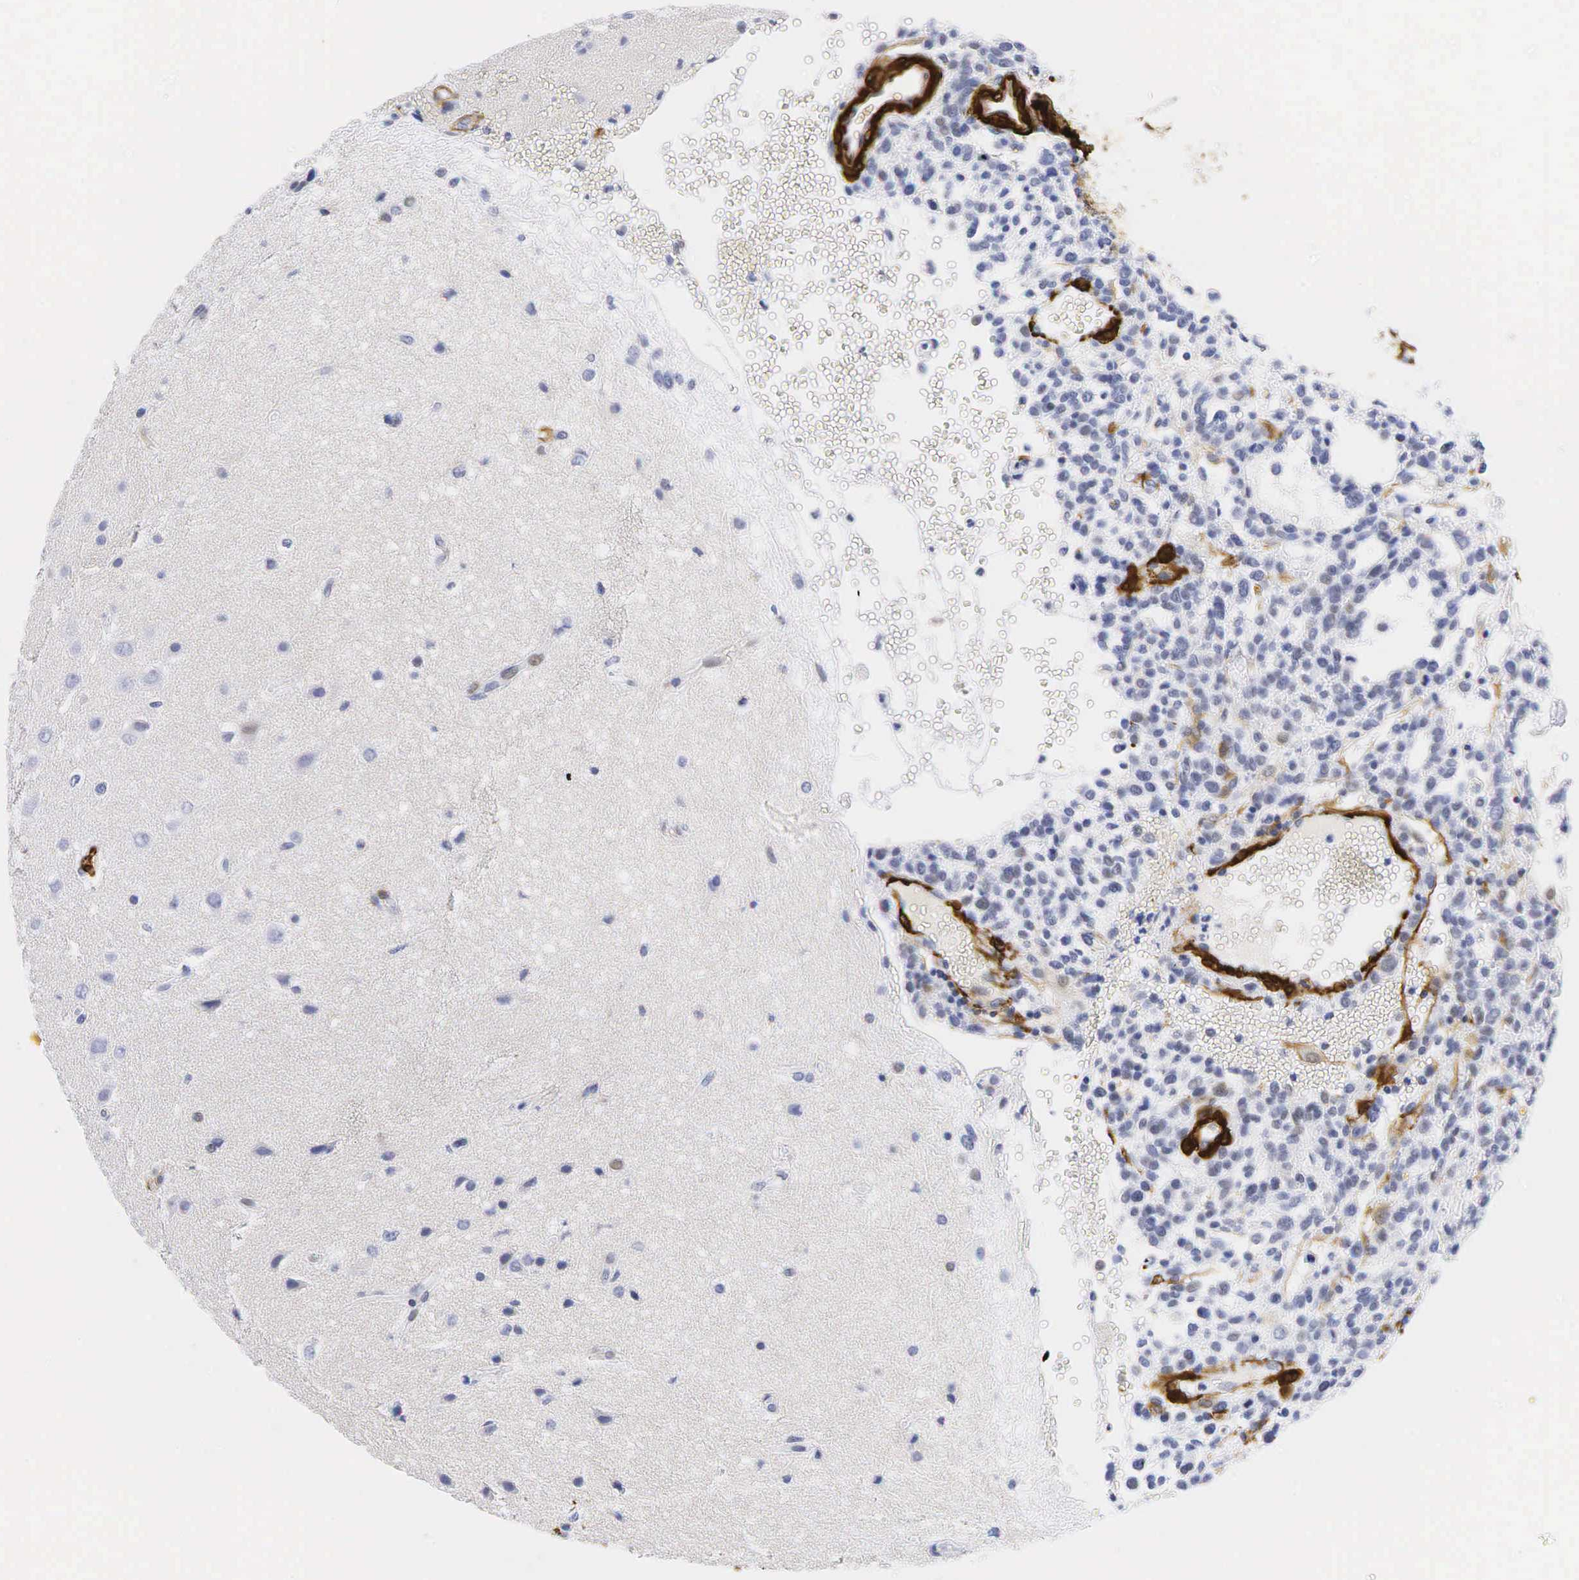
{"staining": {"intensity": "negative", "quantity": "none", "location": "none"}, "tissue": "glioma", "cell_type": "Tumor cells", "image_type": "cancer", "snomed": [{"axis": "morphology", "description": "Glioma, malignant, High grade"}, {"axis": "topography", "description": "Brain"}], "caption": "Tumor cells are negative for protein expression in human glioma.", "gene": "ACTA2", "patient": {"sex": "male", "age": 66}}